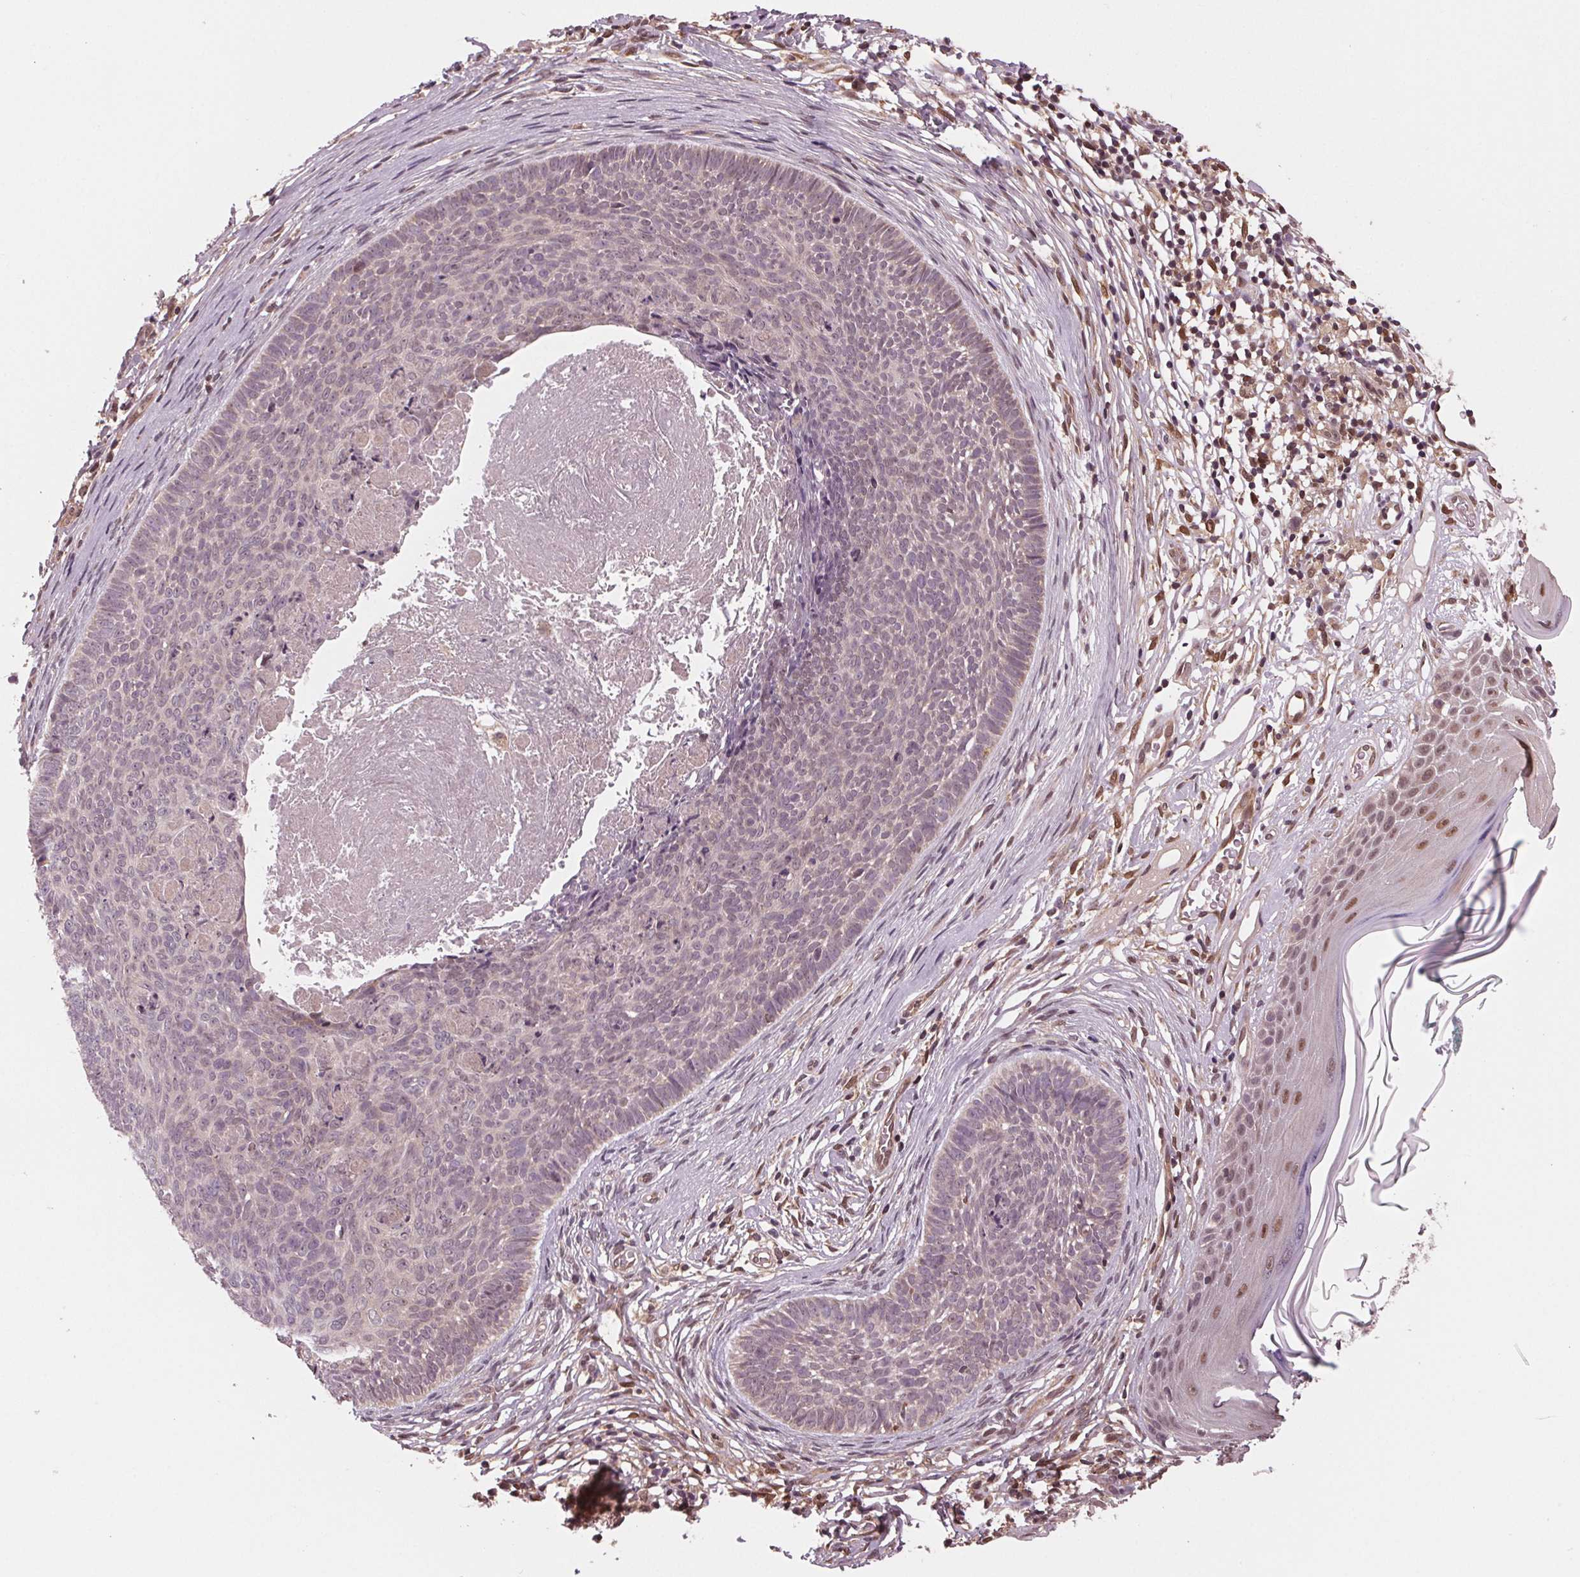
{"staining": {"intensity": "weak", "quantity": "25%-75%", "location": "cytoplasmic/membranous,nuclear"}, "tissue": "skin cancer", "cell_type": "Tumor cells", "image_type": "cancer", "snomed": [{"axis": "morphology", "description": "Basal cell carcinoma"}, {"axis": "topography", "description": "Skin"}], "caption": "Protein positivity by IHC exhibits weak cytoplasmic/membranous and nuclear staining in approximately 25%-75% of tumor cells in skin basal cell carcinoma.", "gene": "STAT3", "patient": {"sex": "male", "age": 85}}